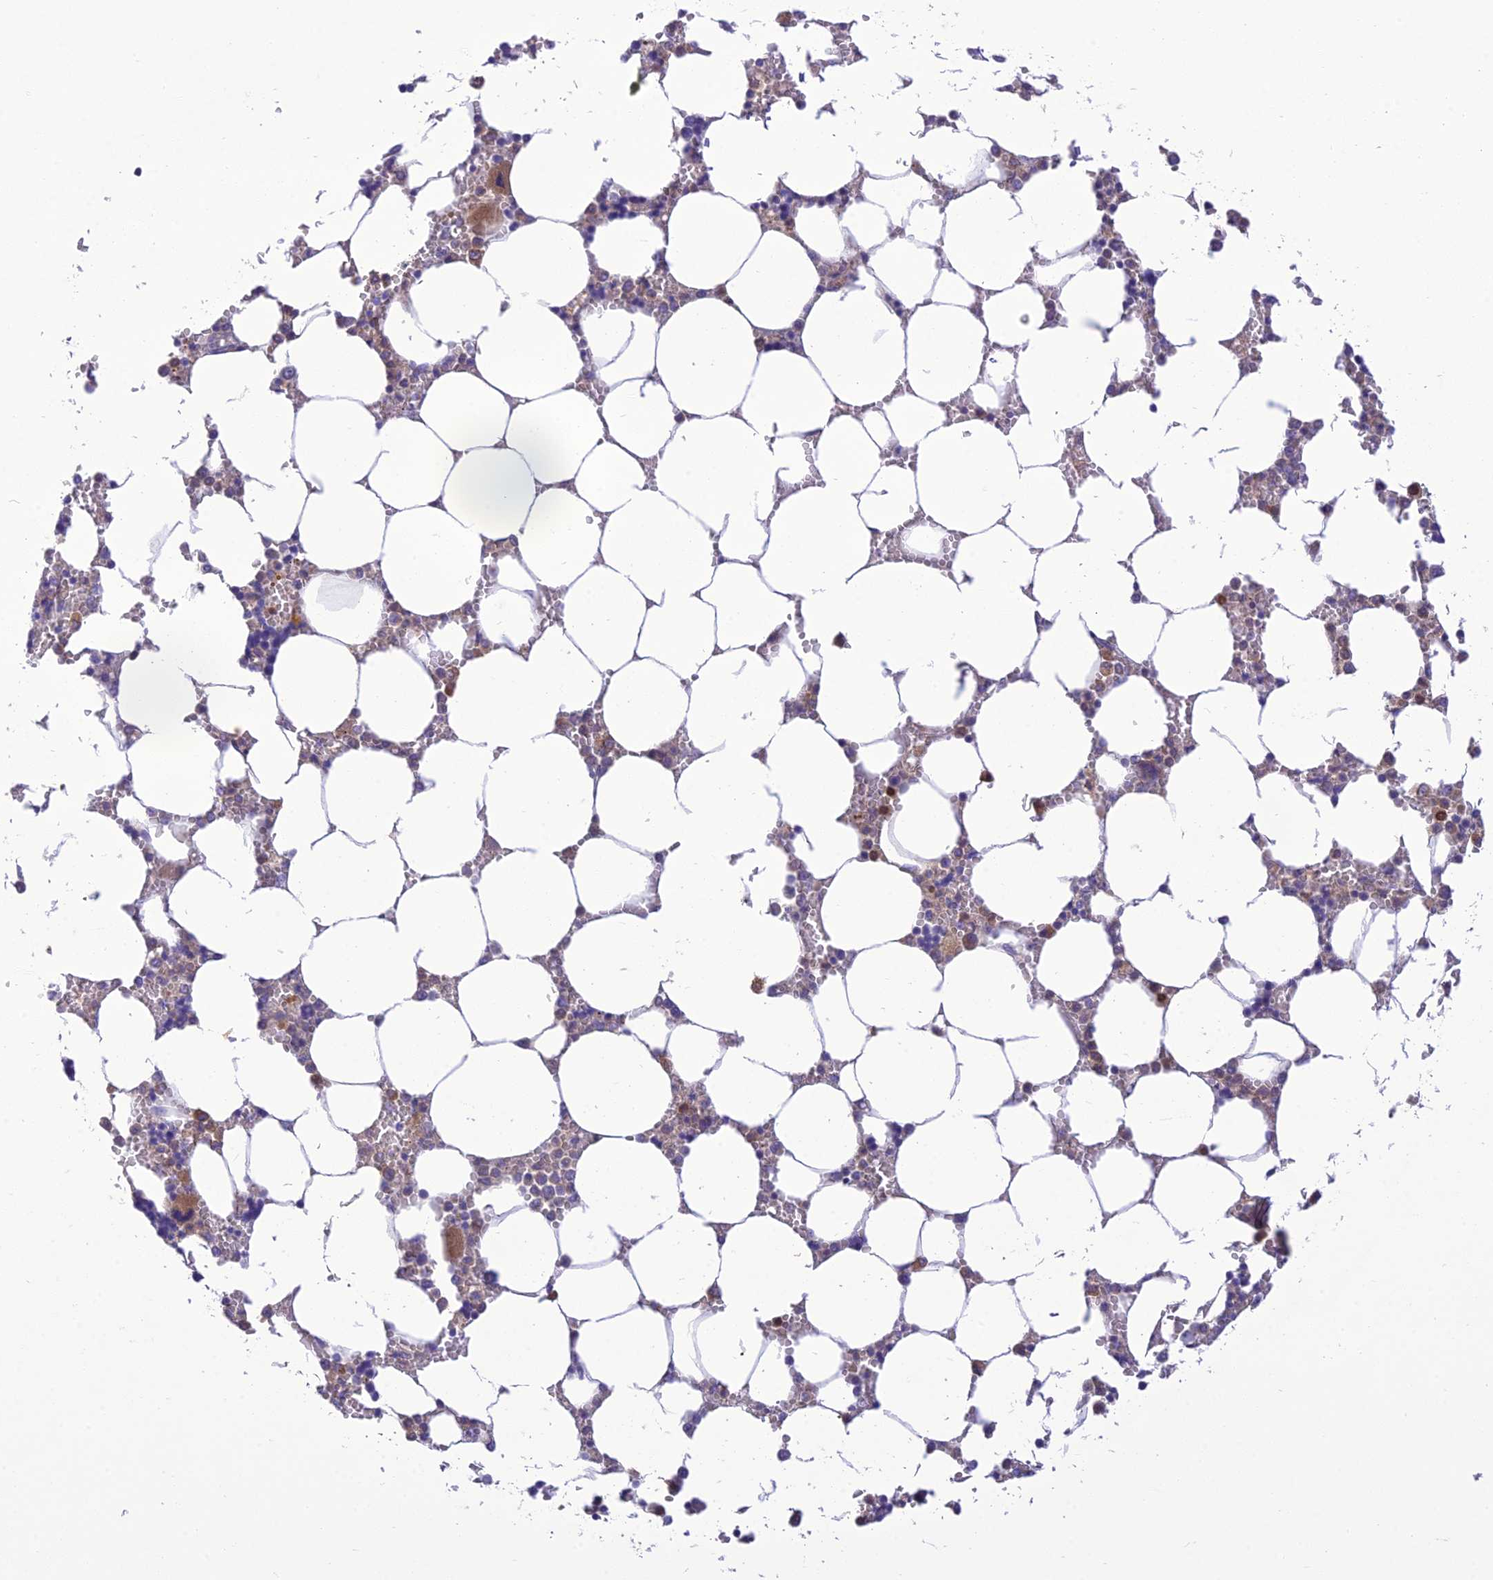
{"staining": {"intensity": "moderate", "quantity": "25%-75%", "location": "cytoplasmic/membranous"}, "tissue": "bone marrow", "cell_type": "Hematopoietic cells", "image_type": "normal", "snomed": [{"axis": "morphology", "description": "Normal tissue, NOS"}, {"axis": "topography", "description": "Bone marrow"}], "caption": "This image reveals immunohistochemistry (IHC) staining of unremarkable bone marrow, with medium moderate cytoplasmic/membranous expression in about 25%-75% of hematopoietic cells.", "gene": "ITGAE", "patient": {"sex": "male", "age": 64}}